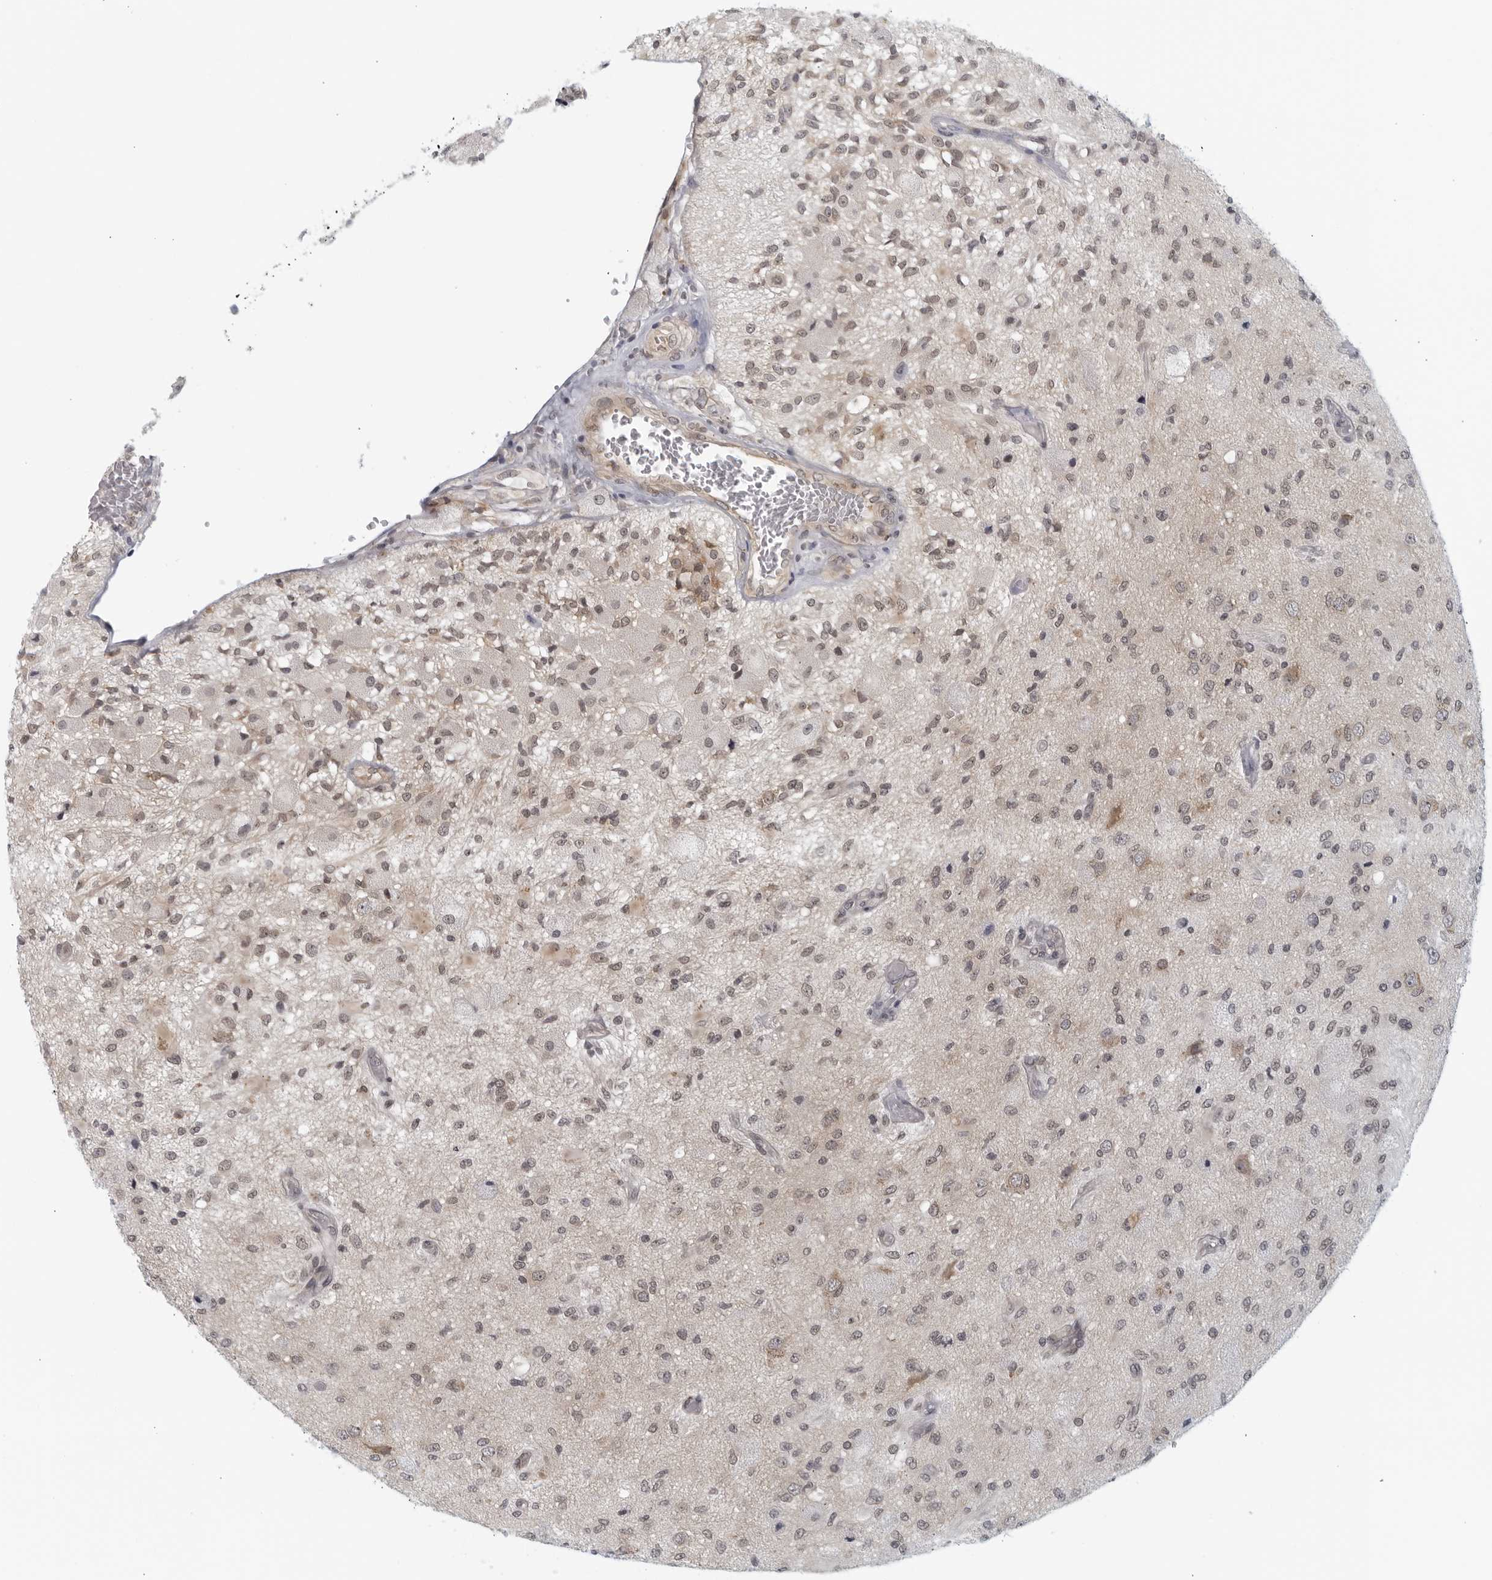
{"staining": {"intensity": "weak", "quantity": "25%-75%", "location": "nuclear"}, "tissue": "glioma", "cell_type": "Tumor cells", "image_type": "cancer", "snomed": [{"axis": "morphology", "description": "Normal tissue, NOS"}, {"axis": "morphology", "description": "Glioma, malignant, High grade"}, {"axis": "topography", "description": "Cerebral cortex"}], "caption": "Weak nuclear expression is present in approximately 25%-75% of tumor cells in glioma. (IHC, brightfield microscopy, high magnification).", "gene": "RC3H1", "patient": {"sex": "male", "age": 77}}